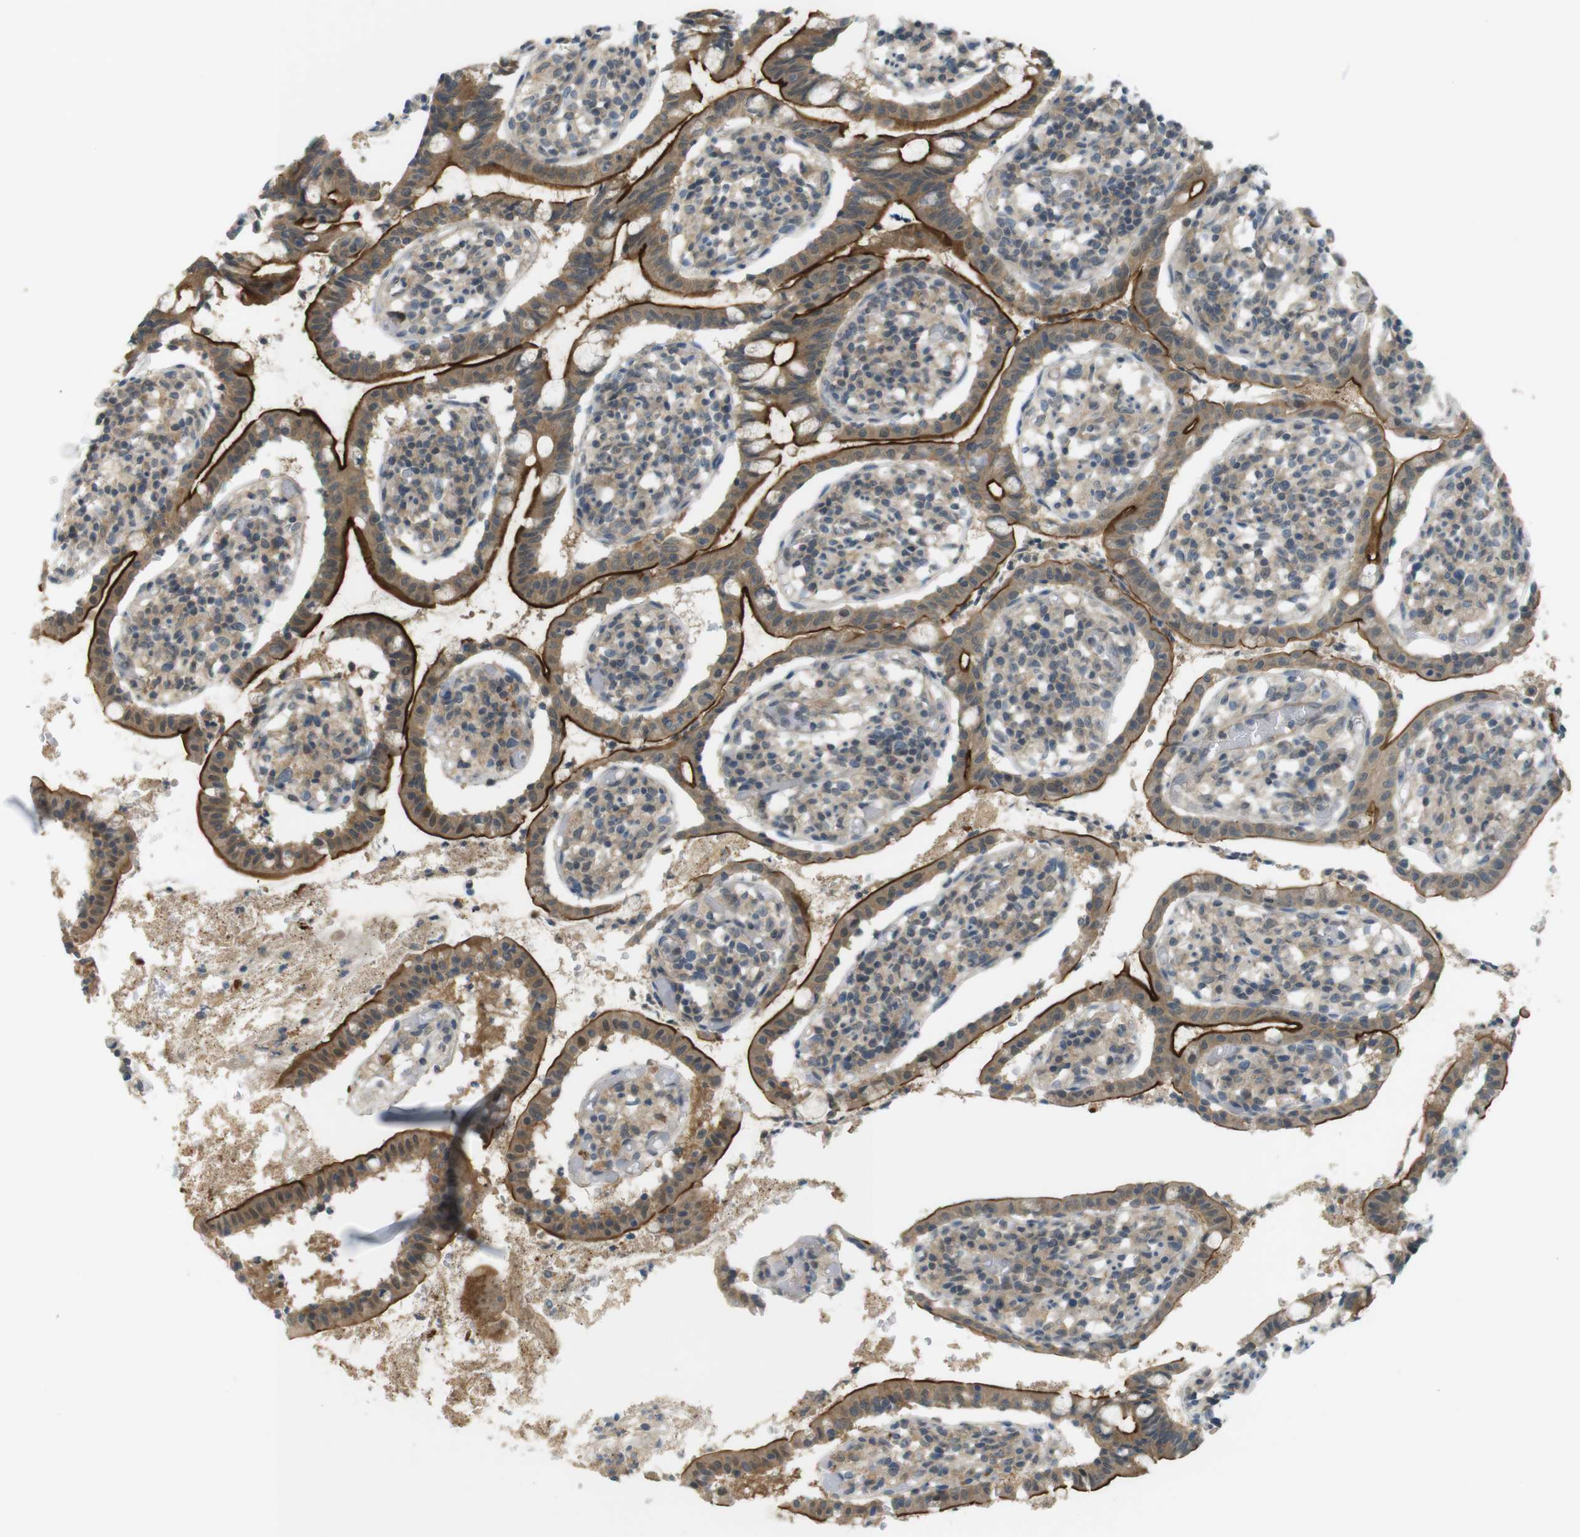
{"staining": {"intensity": "strong", "quantity": ">75%", "location": "cytoplasmic/membranous"}, "tissue": "small intestine", "cell_type": "Glandular cells", "image_type": "normal", "snomed": [{"axis": "morphology", "description": "Normal tissue, NOS"}, {"axis": "morphology", "description": "Cystadenocarcinoma, serous, Metastatic site"}, {"axis": "topography", "description": "Small intestine"}], "caption": "Protein staining by immunohistochemistry (IHC) displays strong cytoplasmic/membranous expression in approximately >75% of glandular cells in benign small intestine.", "gene": "ZDHHC20", "patient": {"sex": "female", "age": 61}}